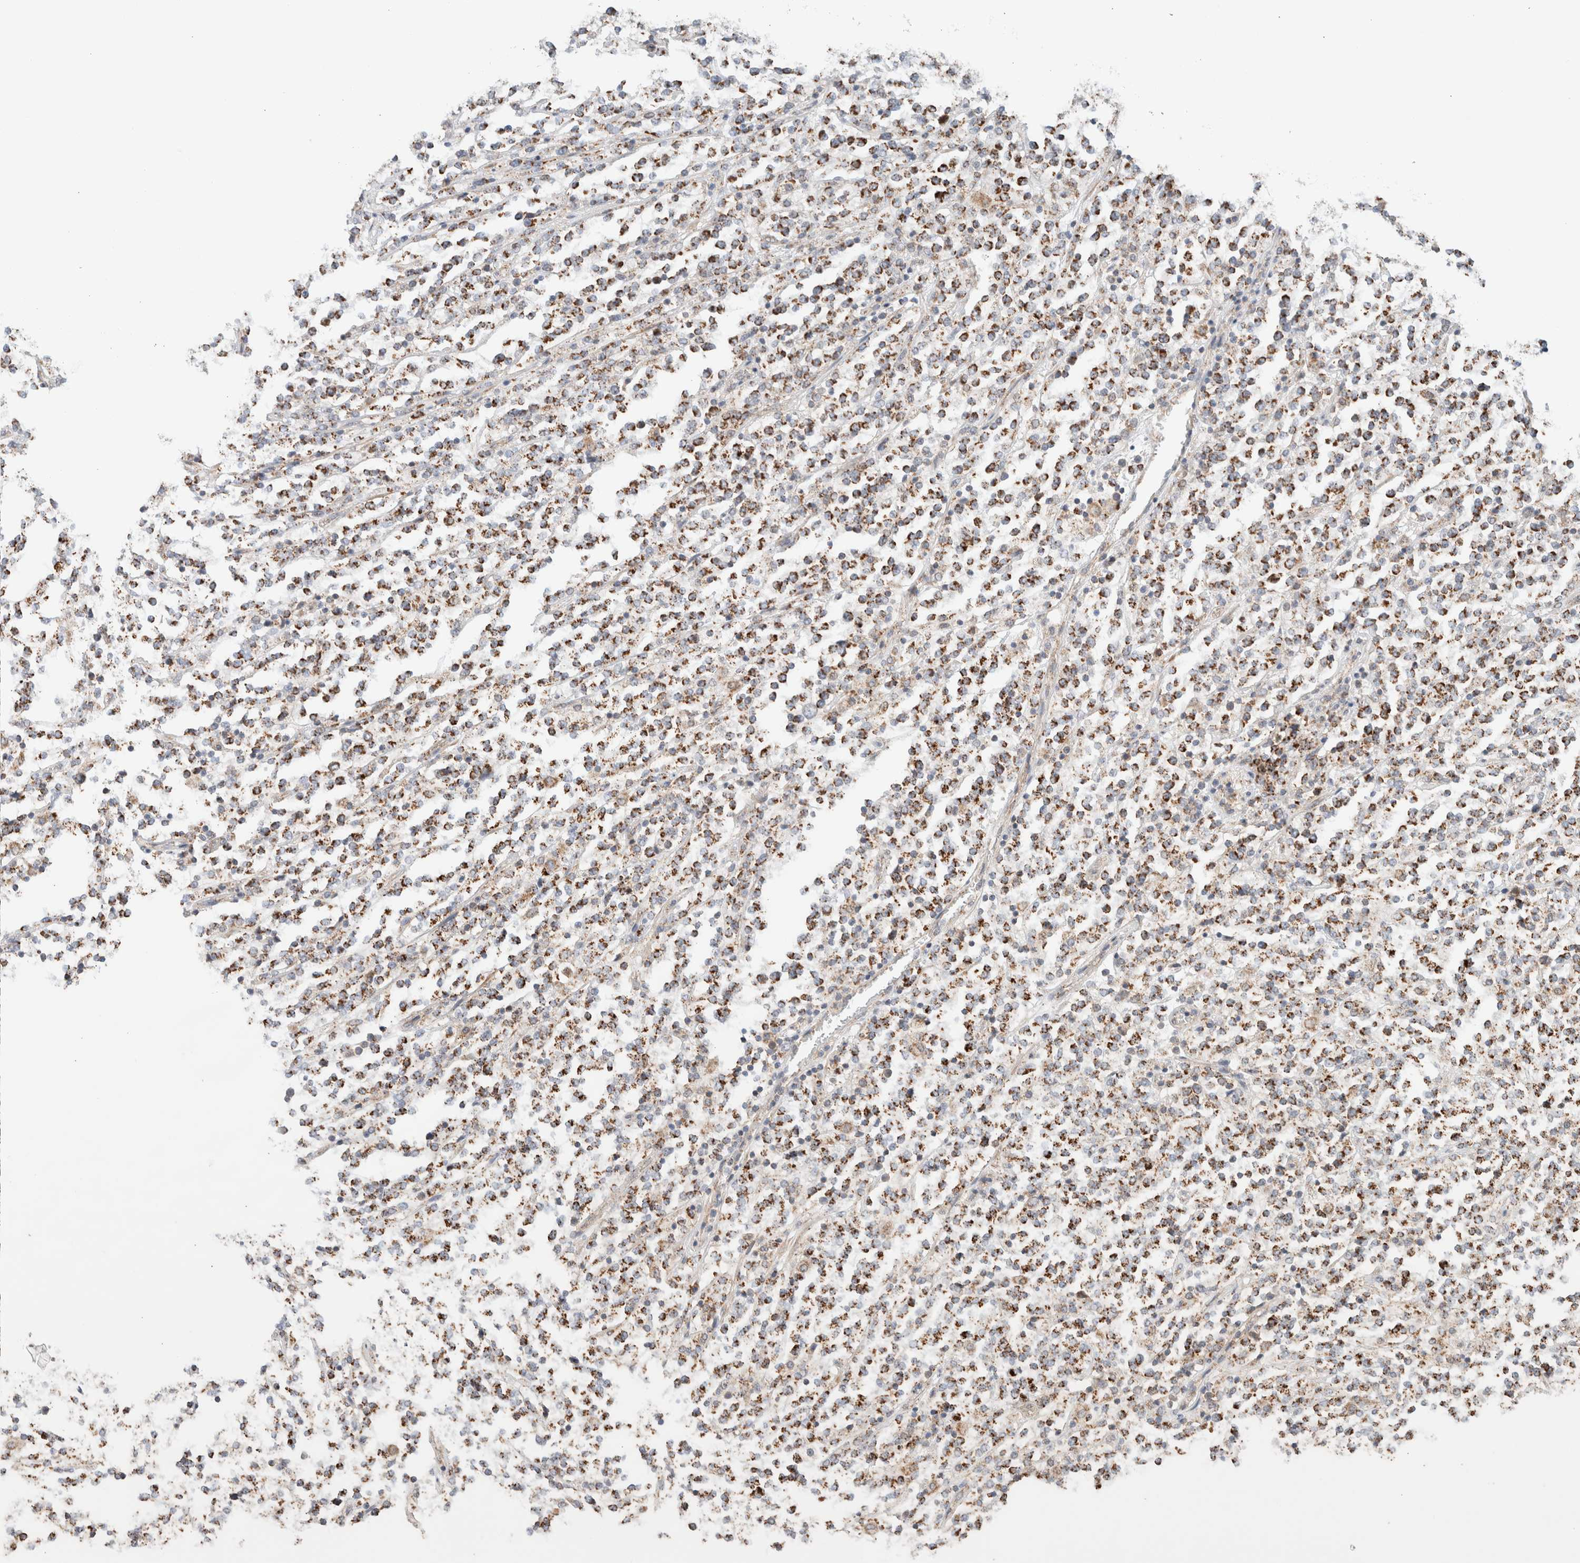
{"staining": {"intensity": "strong", "quantity": ">75%", "location": "cytoplasmic/membranous"}, "tissue": "lymphoma", "cell_type": "Tumor cells", "image_type": "cancer", "snomed": [{"axis": "morphology", "description": "Malignant lymphoma, non-Hodgkin's type, High grade"}, {"axis": "topography", "description": "Soft tissue"}], "caption": "Protein staining reveals strong cytoplasmic/membranous staining in about >75% of tumor cells in lymphoma. Immunohistochemistry stains the protein of interest in brown and the nuclei are stained blue.", "gene": "MRM3", "patient": {"sex": "male", "age": 18}}